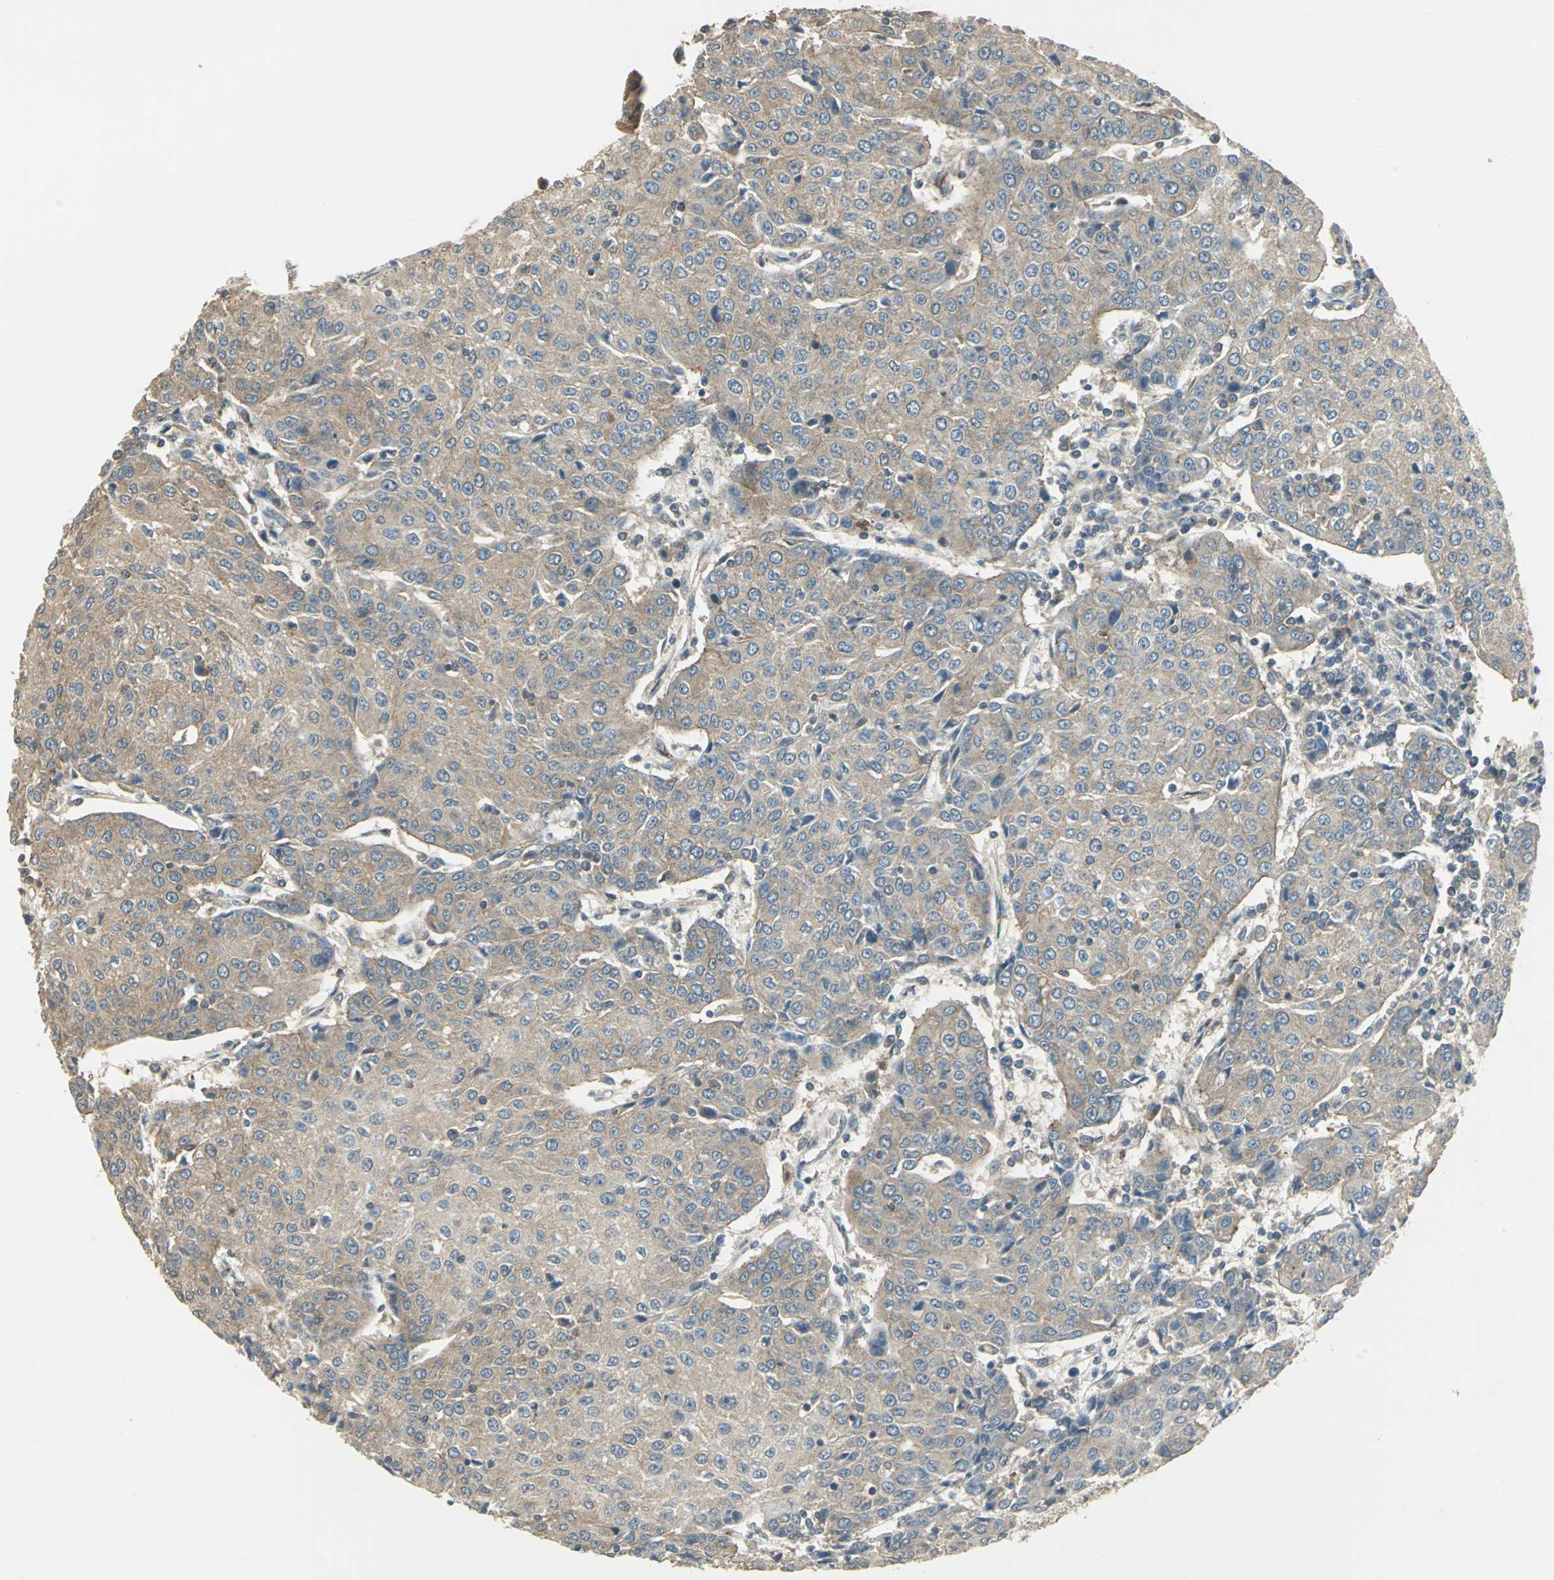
{"staining": {"intensity": "moderate", "quantity": "25%-75%", "location": "cytoplasmic/membranous"}, "tissue": "urothelial cancer", "cell_type": "Tumor cells", "image_type": "cancer", "snomed": [{"axis": "morphology", "description": "Urothelial carcinoma, High grade"}, {"axis": "topography", "description": "Urinary bladder"}], "caption": "Tumor cells display medium levels of moderate cytoplasmic/membranous staining in approximately 25%-75% of cells in urothelial cancer.", "gene": "RAPGEF1", "patient": {"sex": "female", "age": 85}}